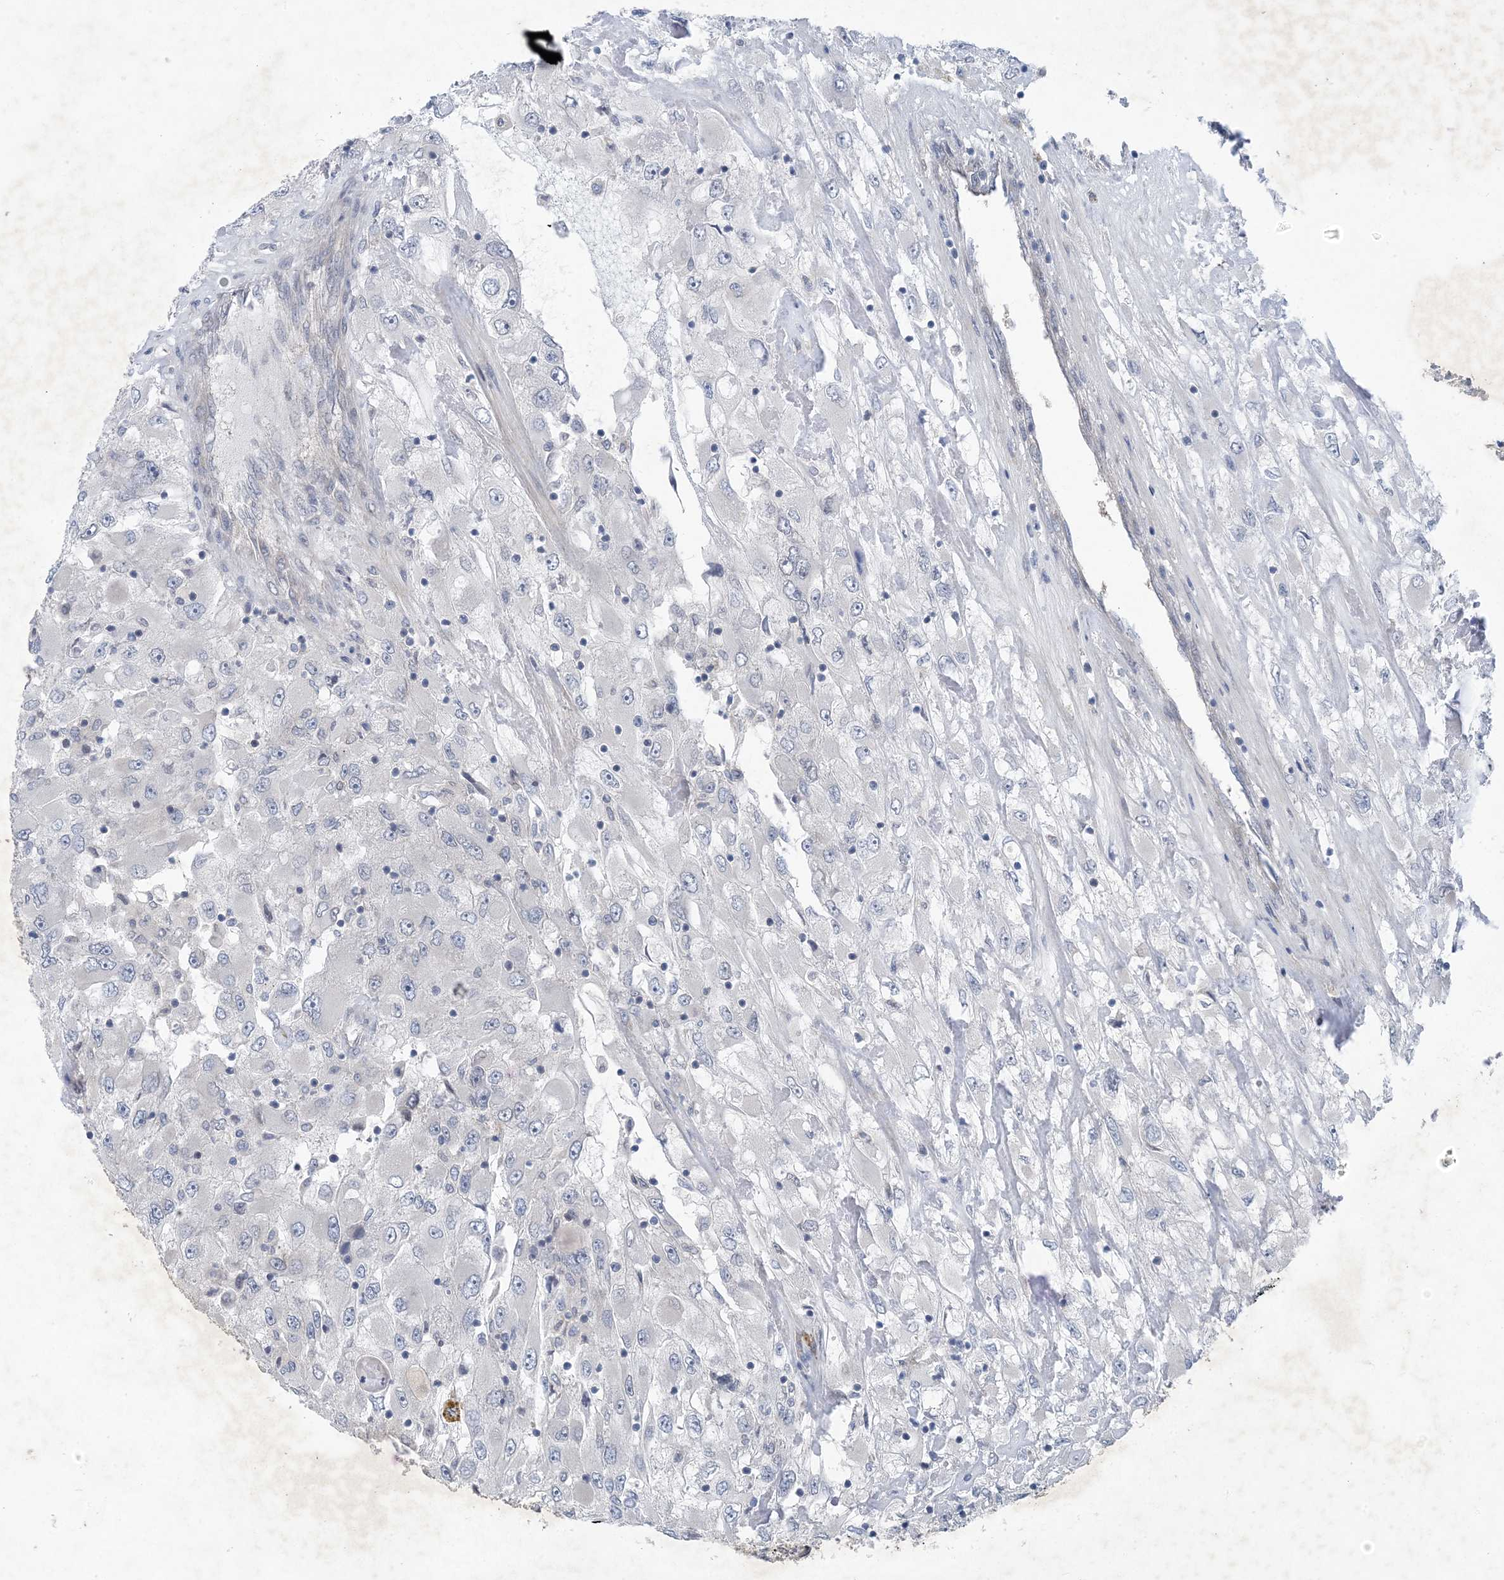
{"staining": {"intensity": "negative", "quantity": "none", "location": "none"}, "tissue": "renal cancer", "cell_type": "Tumor cells", "image_type": "cancer", "snomed": [{"axis": "morphology", "description": "Adenocarcinoma, NOS"}, {"axis": "topography", "description": "Kidney"}], "caption": "High power microscopy photomicrograph of an IHC photomicrograph of renal cancer, revealing no significant staining in tumor cells.", "gene": "HIKESHI", "patient": {"sex": "female", "age": 52}}